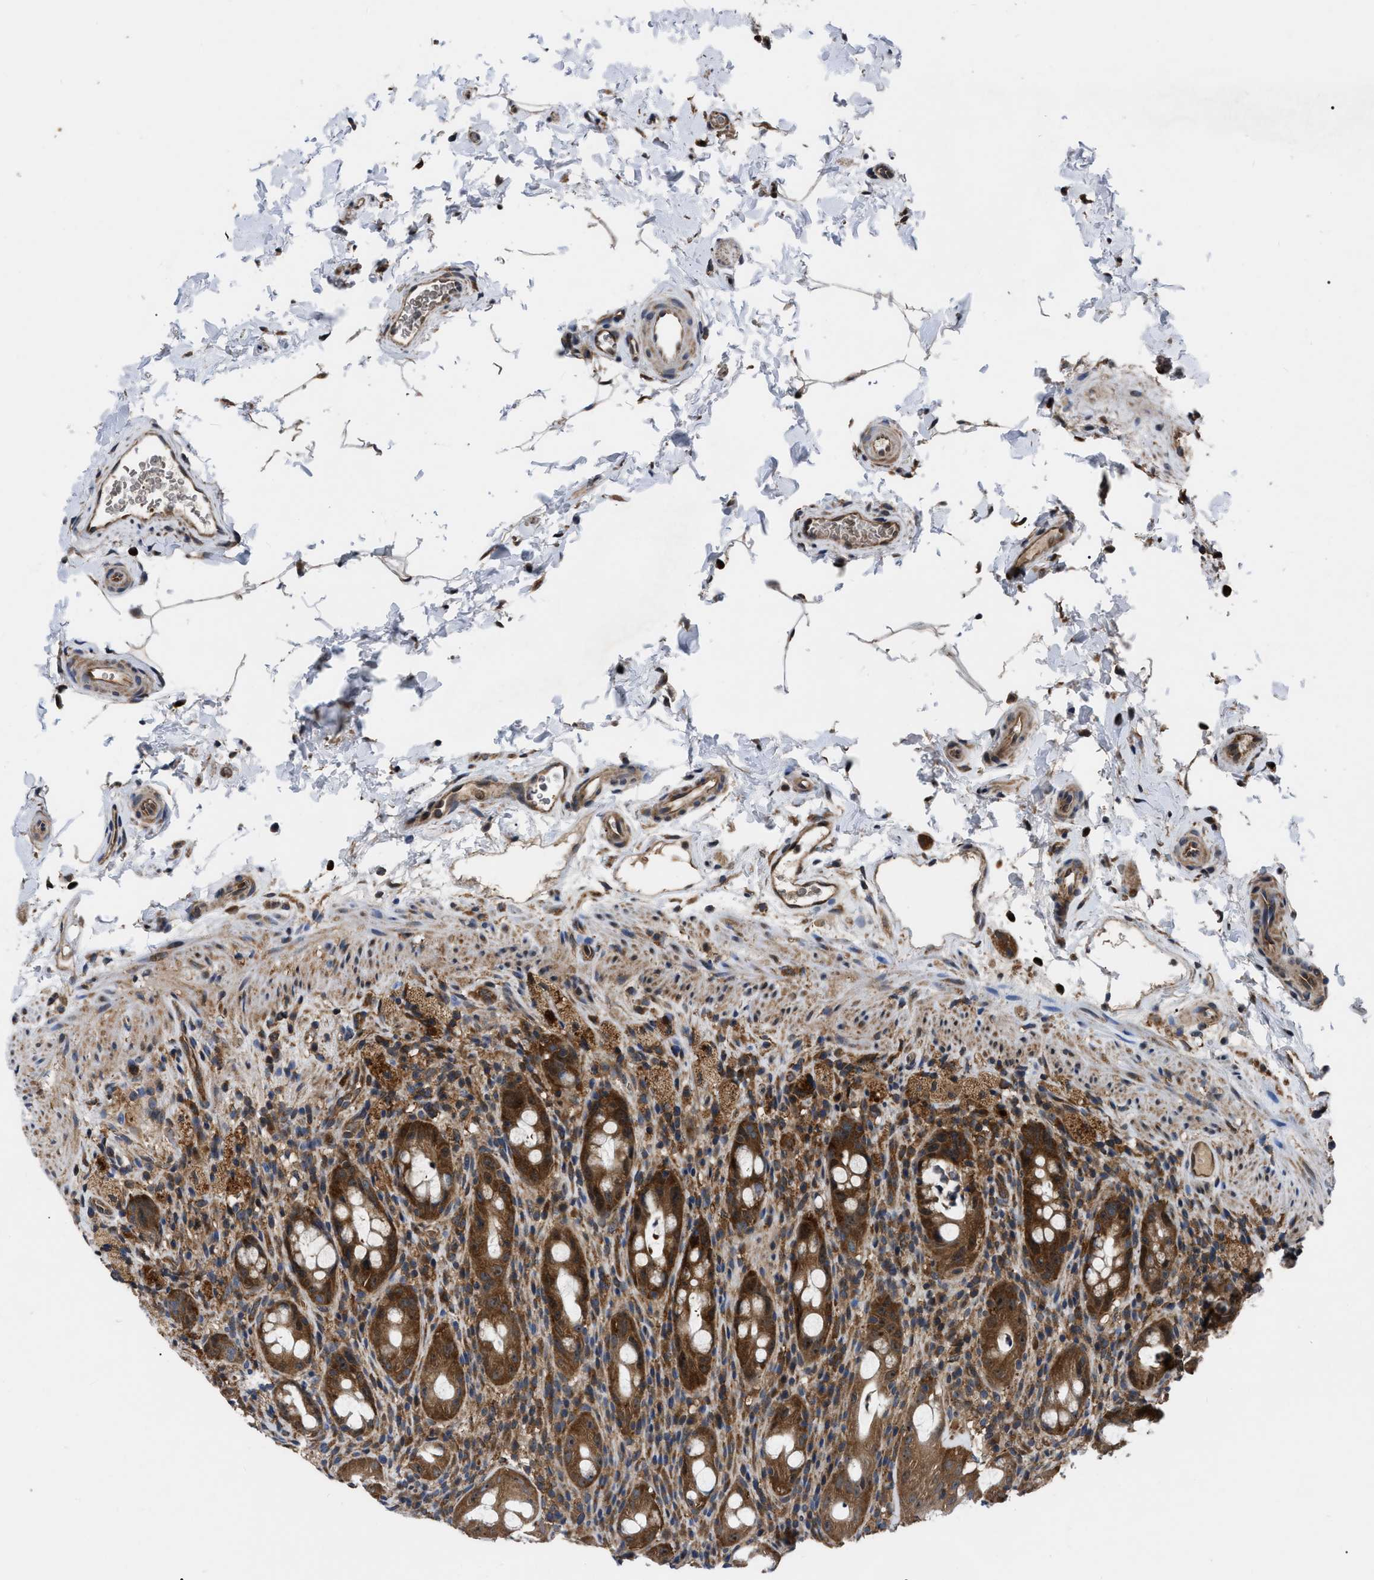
{"staining": {"intensity": "strong", "quantity": ">75%", "location": "cytoplasmic/membranous"}, "tissue": "rectum", "cell_type": "Glandular cells", "image_type": "normal", "snomed": [{"axis": "morphology", "description": "Normal tissue, NOS"}, {"axis": "topography", "description": "Rectum"}], "caption": "Rectum stained for a protein demonstrates strong cytoplasmic/membranous positivity in glandular cells.", "gene": "GET4", "patient": {"sex": "male", "age": 44}}